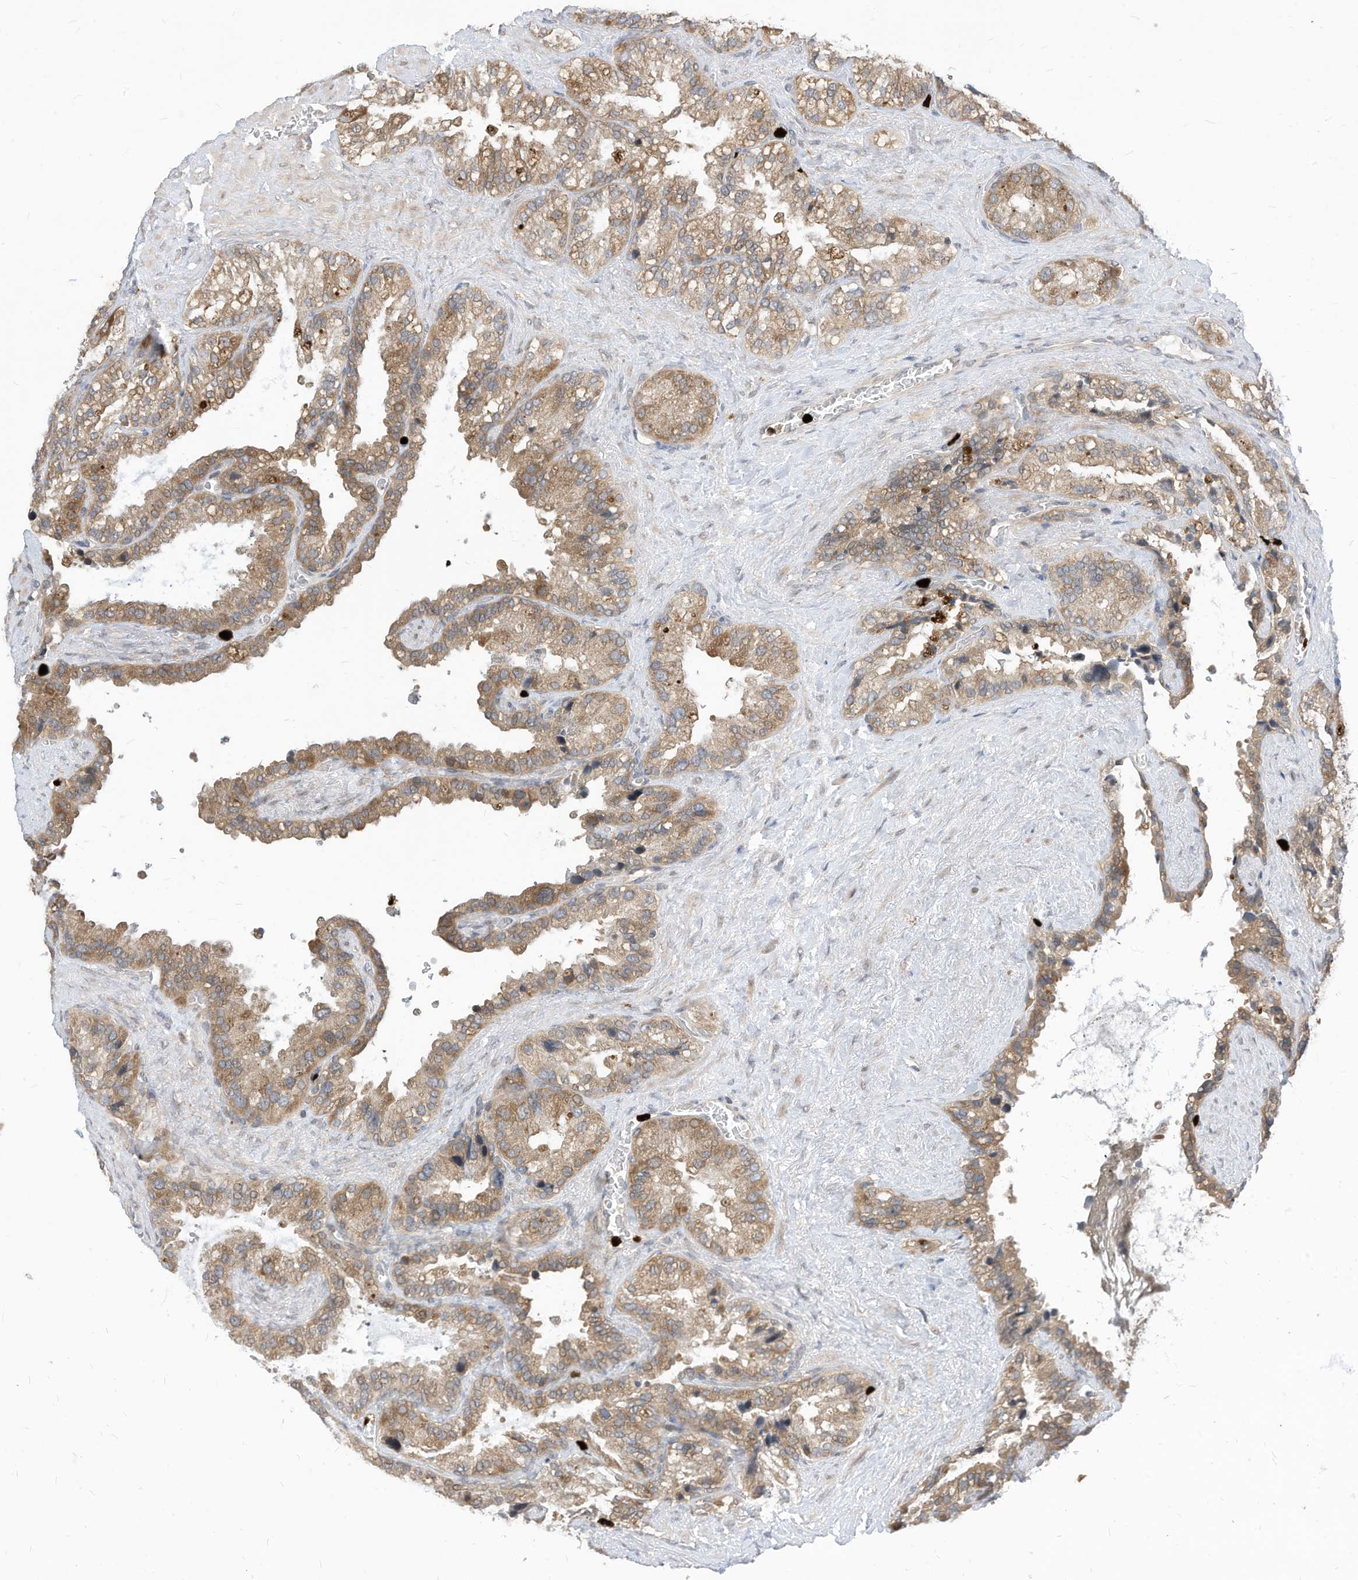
{"staining": {"intensity": "moderate", "quantity": ">75%", "location": "cytoplasmic/membranous"}, "tissue": "seminal vesicle", "cell_type": "Glandular cells", "image_type": "normal", "snomed": [{"axis": "morphology", "description": "Normal tissue, NOS"}, {"axis": "topography", "description": "Prostate"}, {"axis": "topography", "description": "Seminal veicle"}], "caption": "Seminal vesicle stained for a protein (brown) exhibits moderate cytoplasmic/membranous positive staining in about >75% of glandular cells.", "gene": "CNKSR1", "patient": {"sex": "male", "age": 68}}